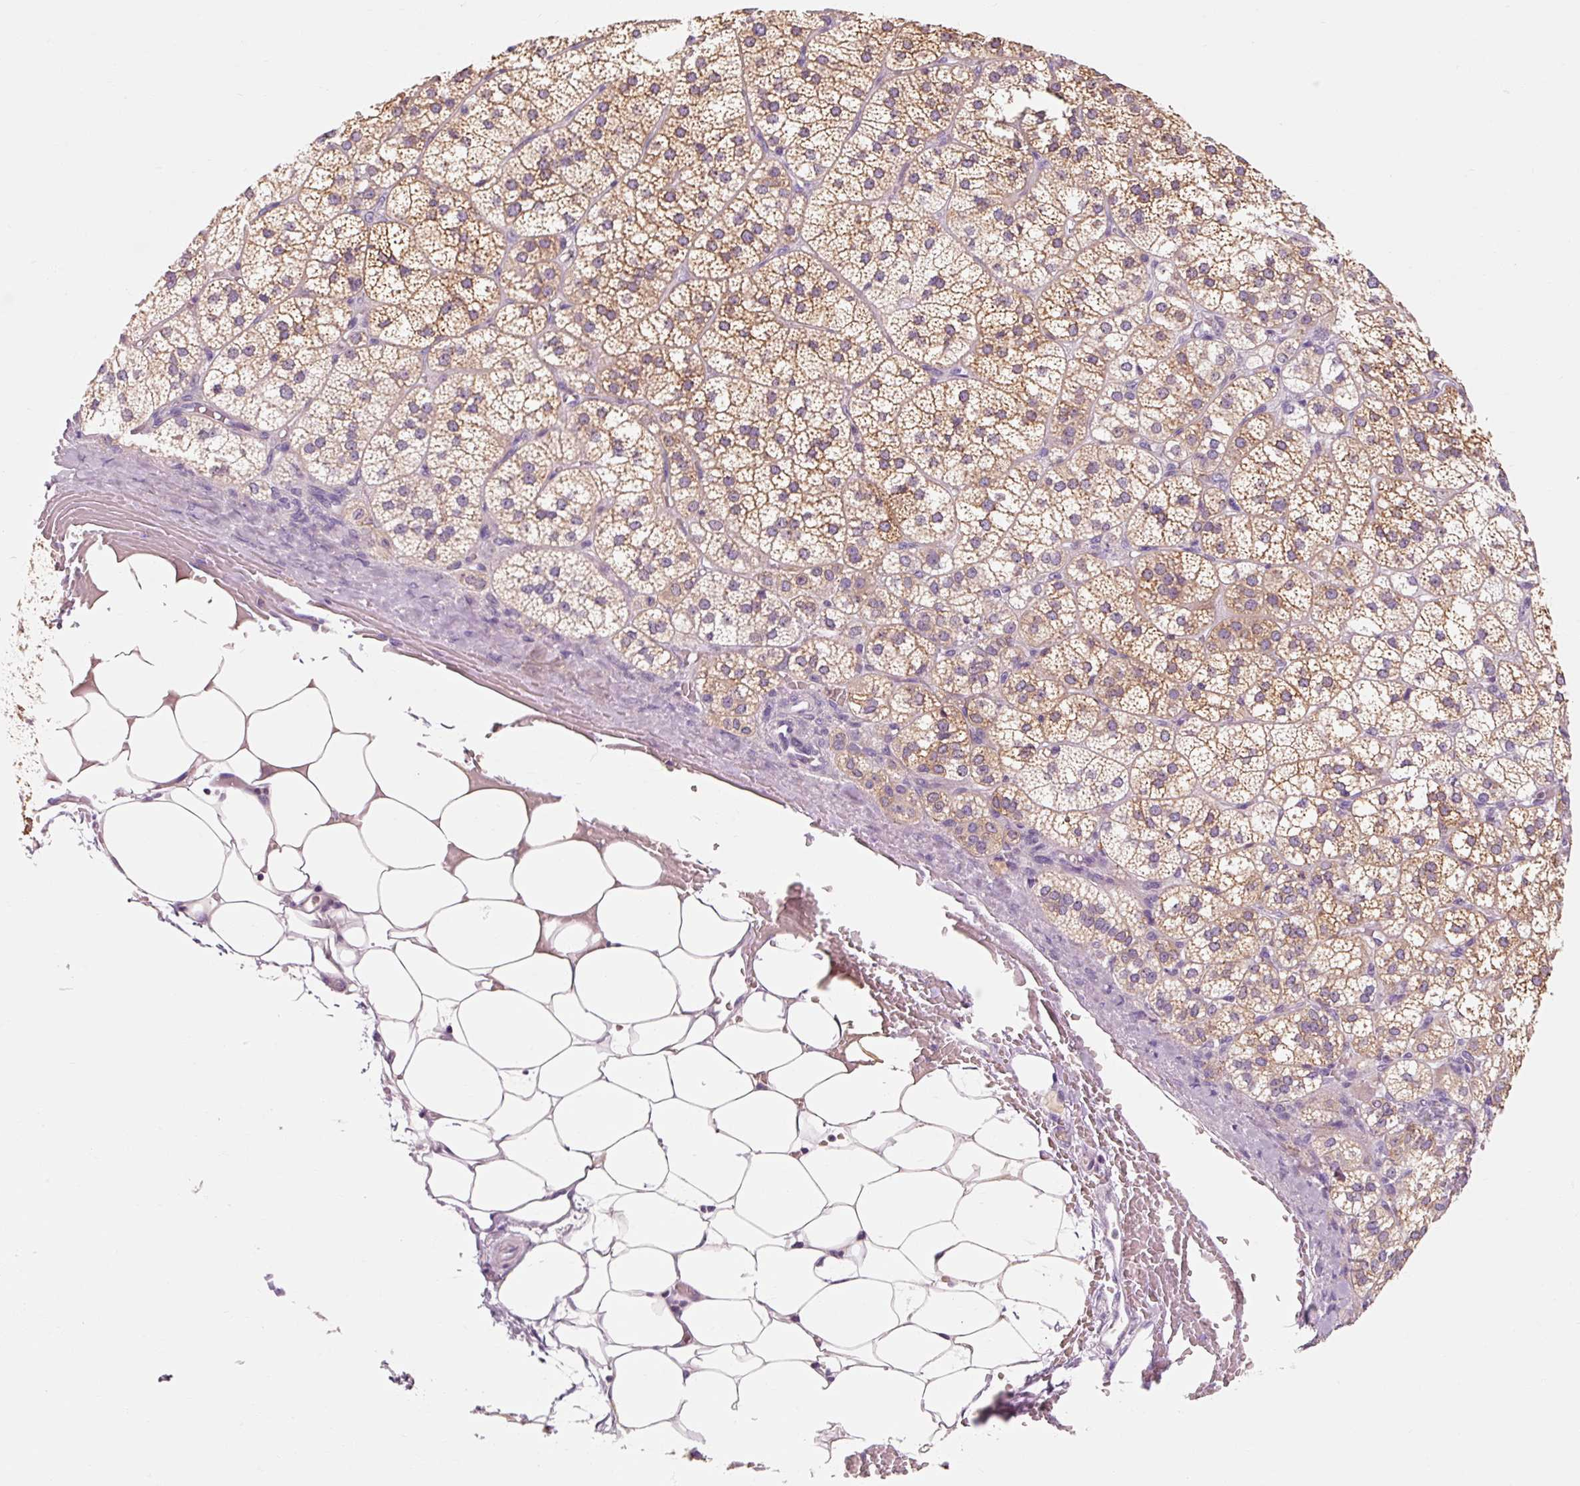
{"staining": {"intensity": "moderate", "quantity": ">75%", "location": "cytoplasmic/membranous"}, "tissue": "adrenal gland", "cell_type": "Glandular cells", "image_type": "normal", "snomed": [{"axis": "morphology", "description": "Normal tissue, NOS"}, {"axis": "topography", "description": "Adrenal gland"}], "caption": "Immunohistochemical staining of benign adrenal gland displays moderate cytoplasmic/membranous protein staining in approximately >75% of glandular cells. Using DAB (3,3'-diaminobenzidine) (brown) and hematoxylin (blue) stains, captured at high magnification using brightfield microscopy.", "gene": "OR8K1", "patient": {"sex": "female", "age": 60}}